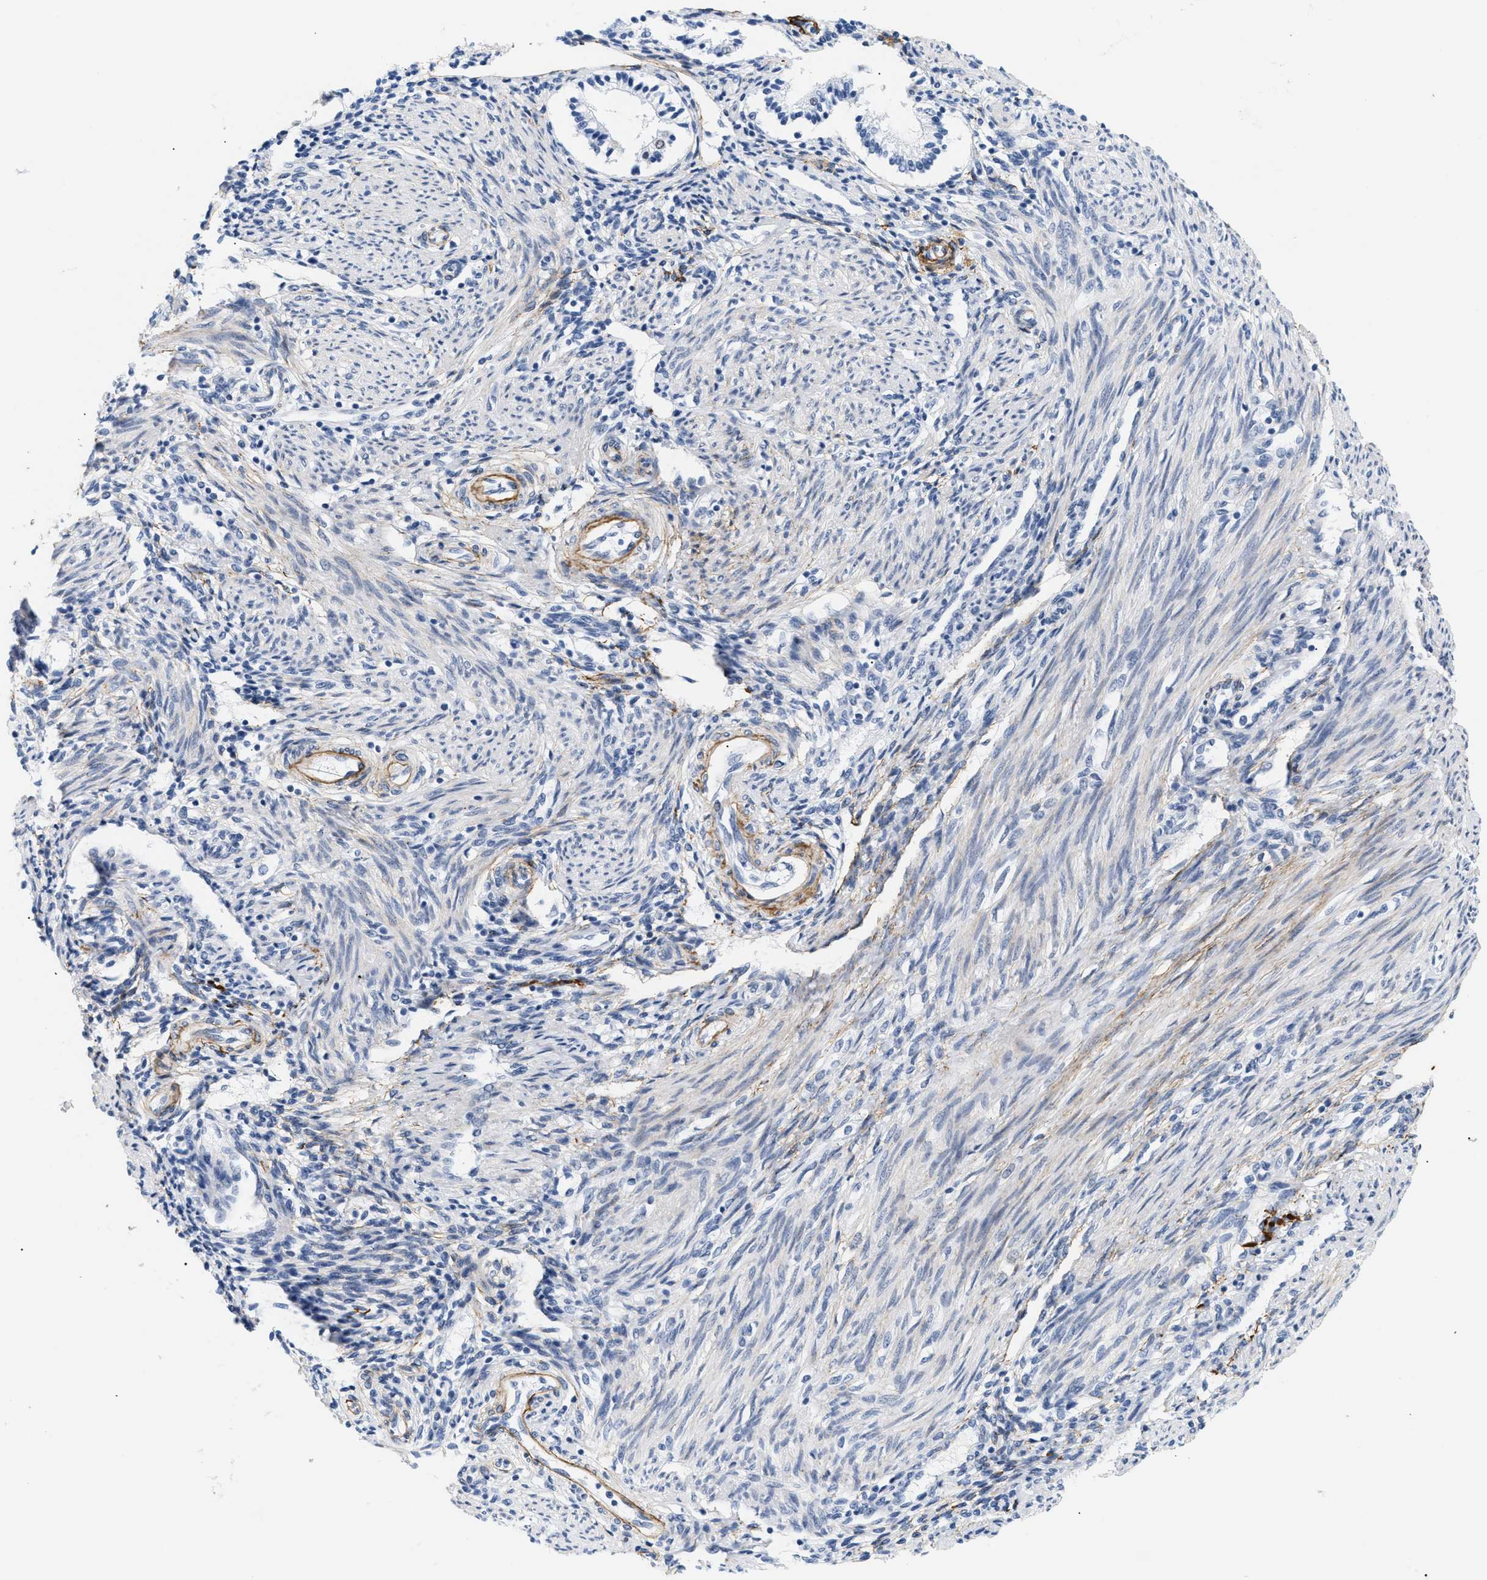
{"staining": {"intensity": "weak", "quantity": "<25%", "location": "nuclear"}, "tissue": "endometrium", "cell_type": "Cells in endometrial stroma", "image_type": "normal", "snomed": [{"axis": "morphology", "description": "Normal tissue, NOS"}, {"axis": "topography", "description": "Endometrium"}], "caption": "The immunohistochemistry (IHC) image has no significant positivity in cells in endometrial stroma of endometrium.", "gene": "ELN", "patient": {"sex": "female", "age": 42}}